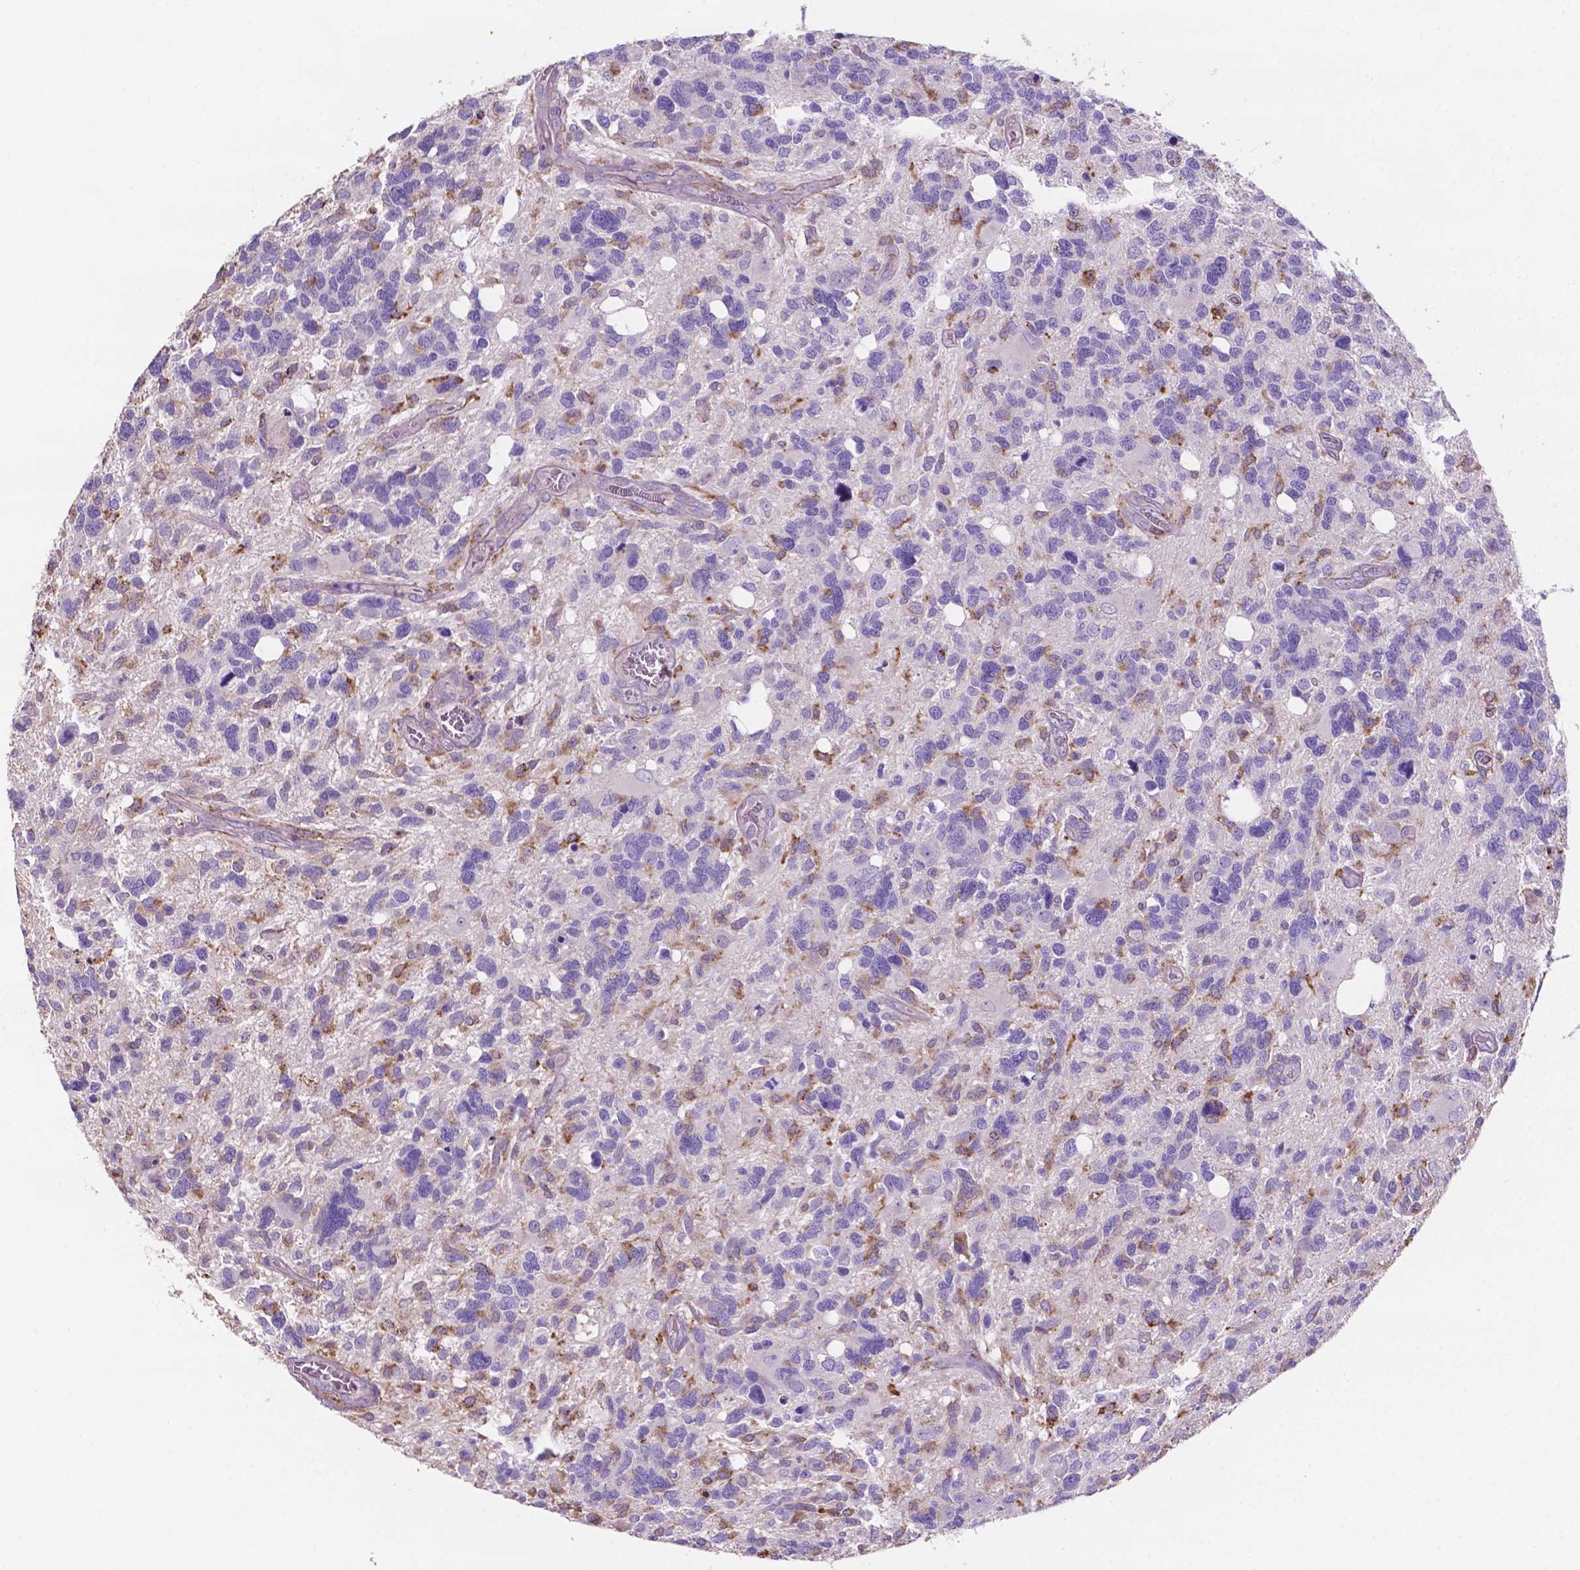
{"staining": {"intensity": "negative", "quantity": "none", "location": "none"}, "tissue": "glioma", "cell_type": "Tumor cells", "image_type": "cancer", "snomed": [{"axis": "morphology", "description": "Glioma, malignant, High grade"}, {"axis": "topography", "description": "Brain"}], "caption": "Glioma was stained to show a protein in brown. There is no significant staining in tumor cells.", "gene": "MKRN2OS", "patient": {"sex": "male", "age": 49}}